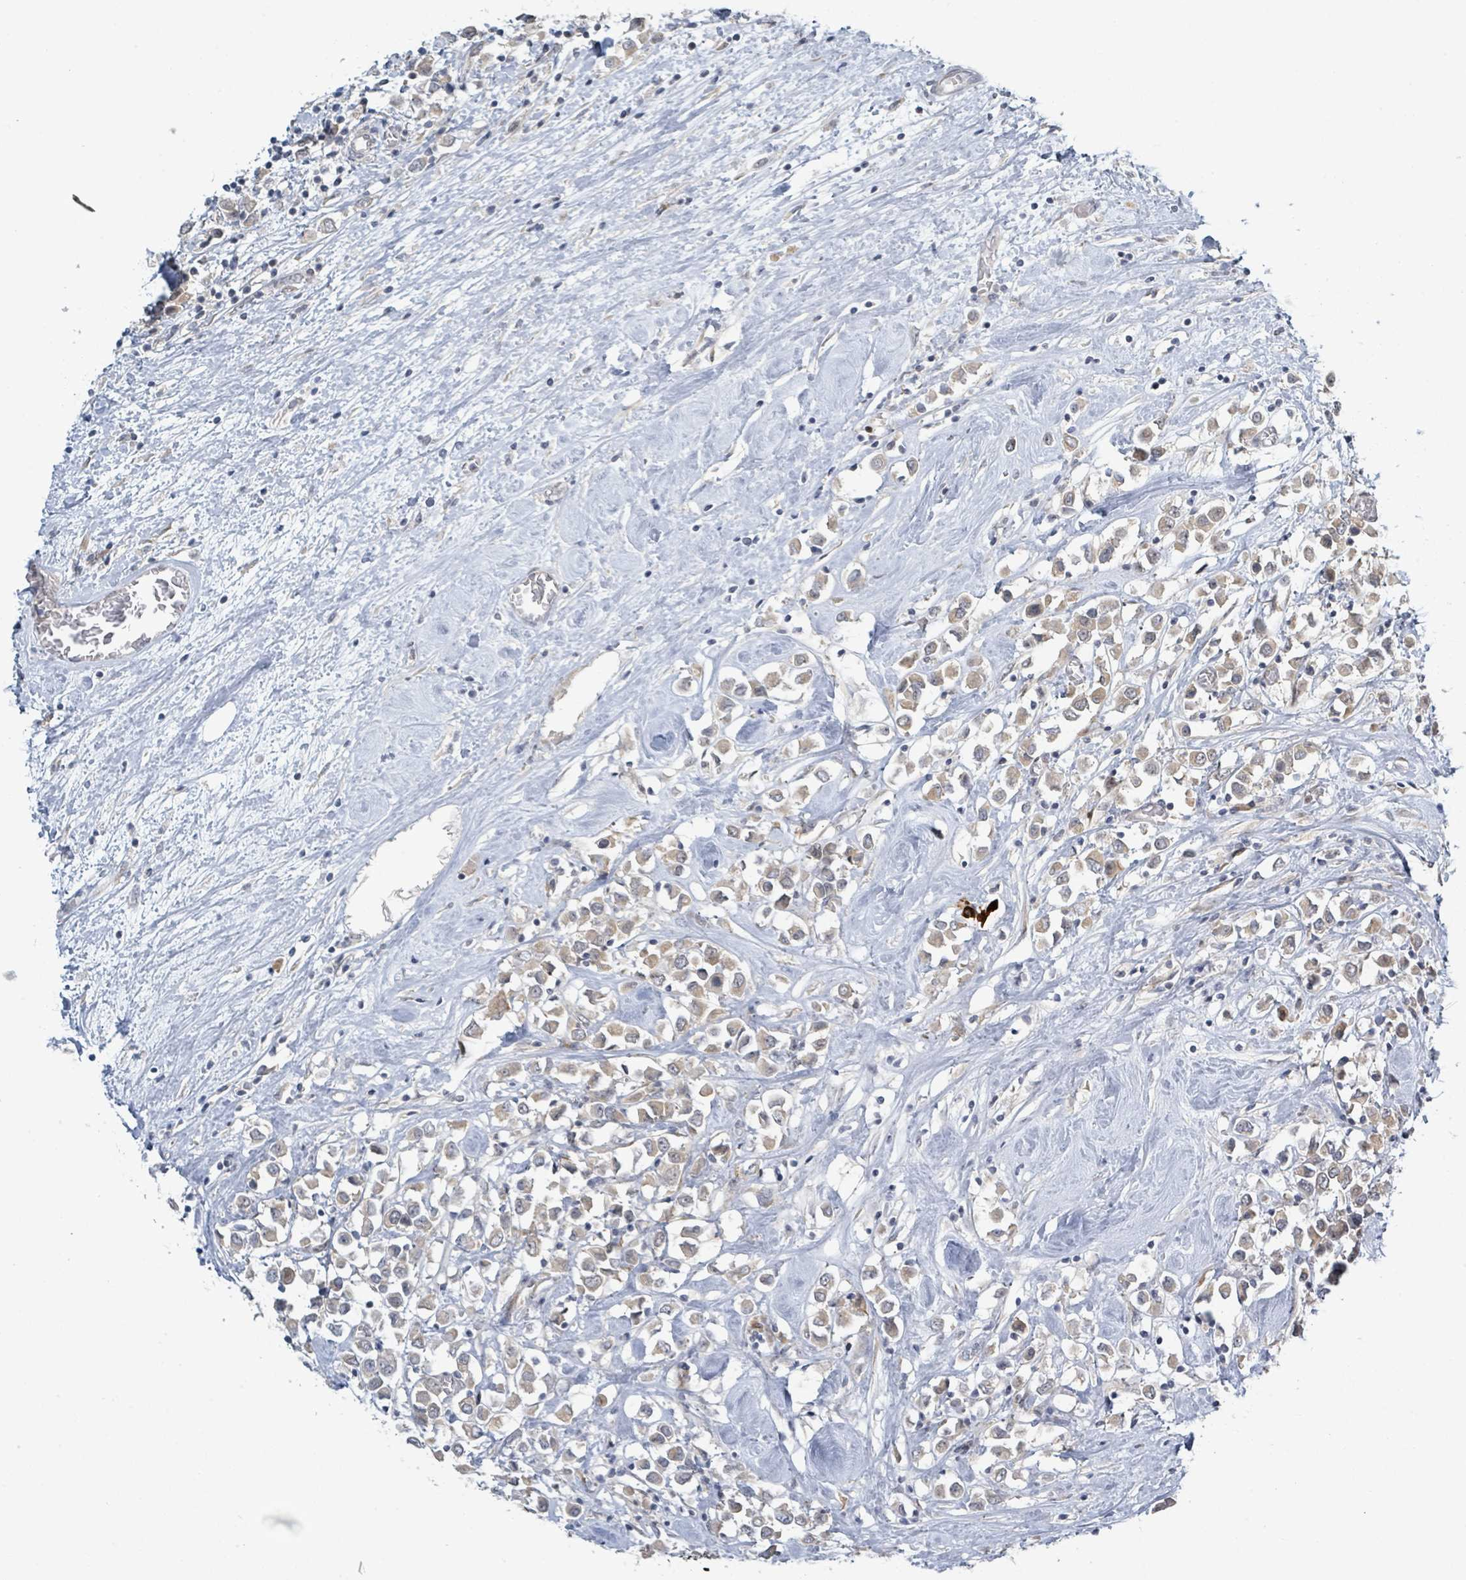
{"staining": {"intensity": "weak", "quantity": "25%-75%", "location": "cytoplasmic/membranous"}, "tissue": "breast cancer", "cell_type": "Tumor cells", "image_type": "cancer", "snomed": [{"axis": "morphology", "description": "Duct carcinoma"}, {"axis": "topography", "description": "Breast"}], "caption": "Breast cancer stained for a protein shows weak cytoplasmic/membranous positivity in tumor cells. Nuclei are stained in blue.", "gene": "RPL32", "patient": {"sex": "female", "age": 61}}